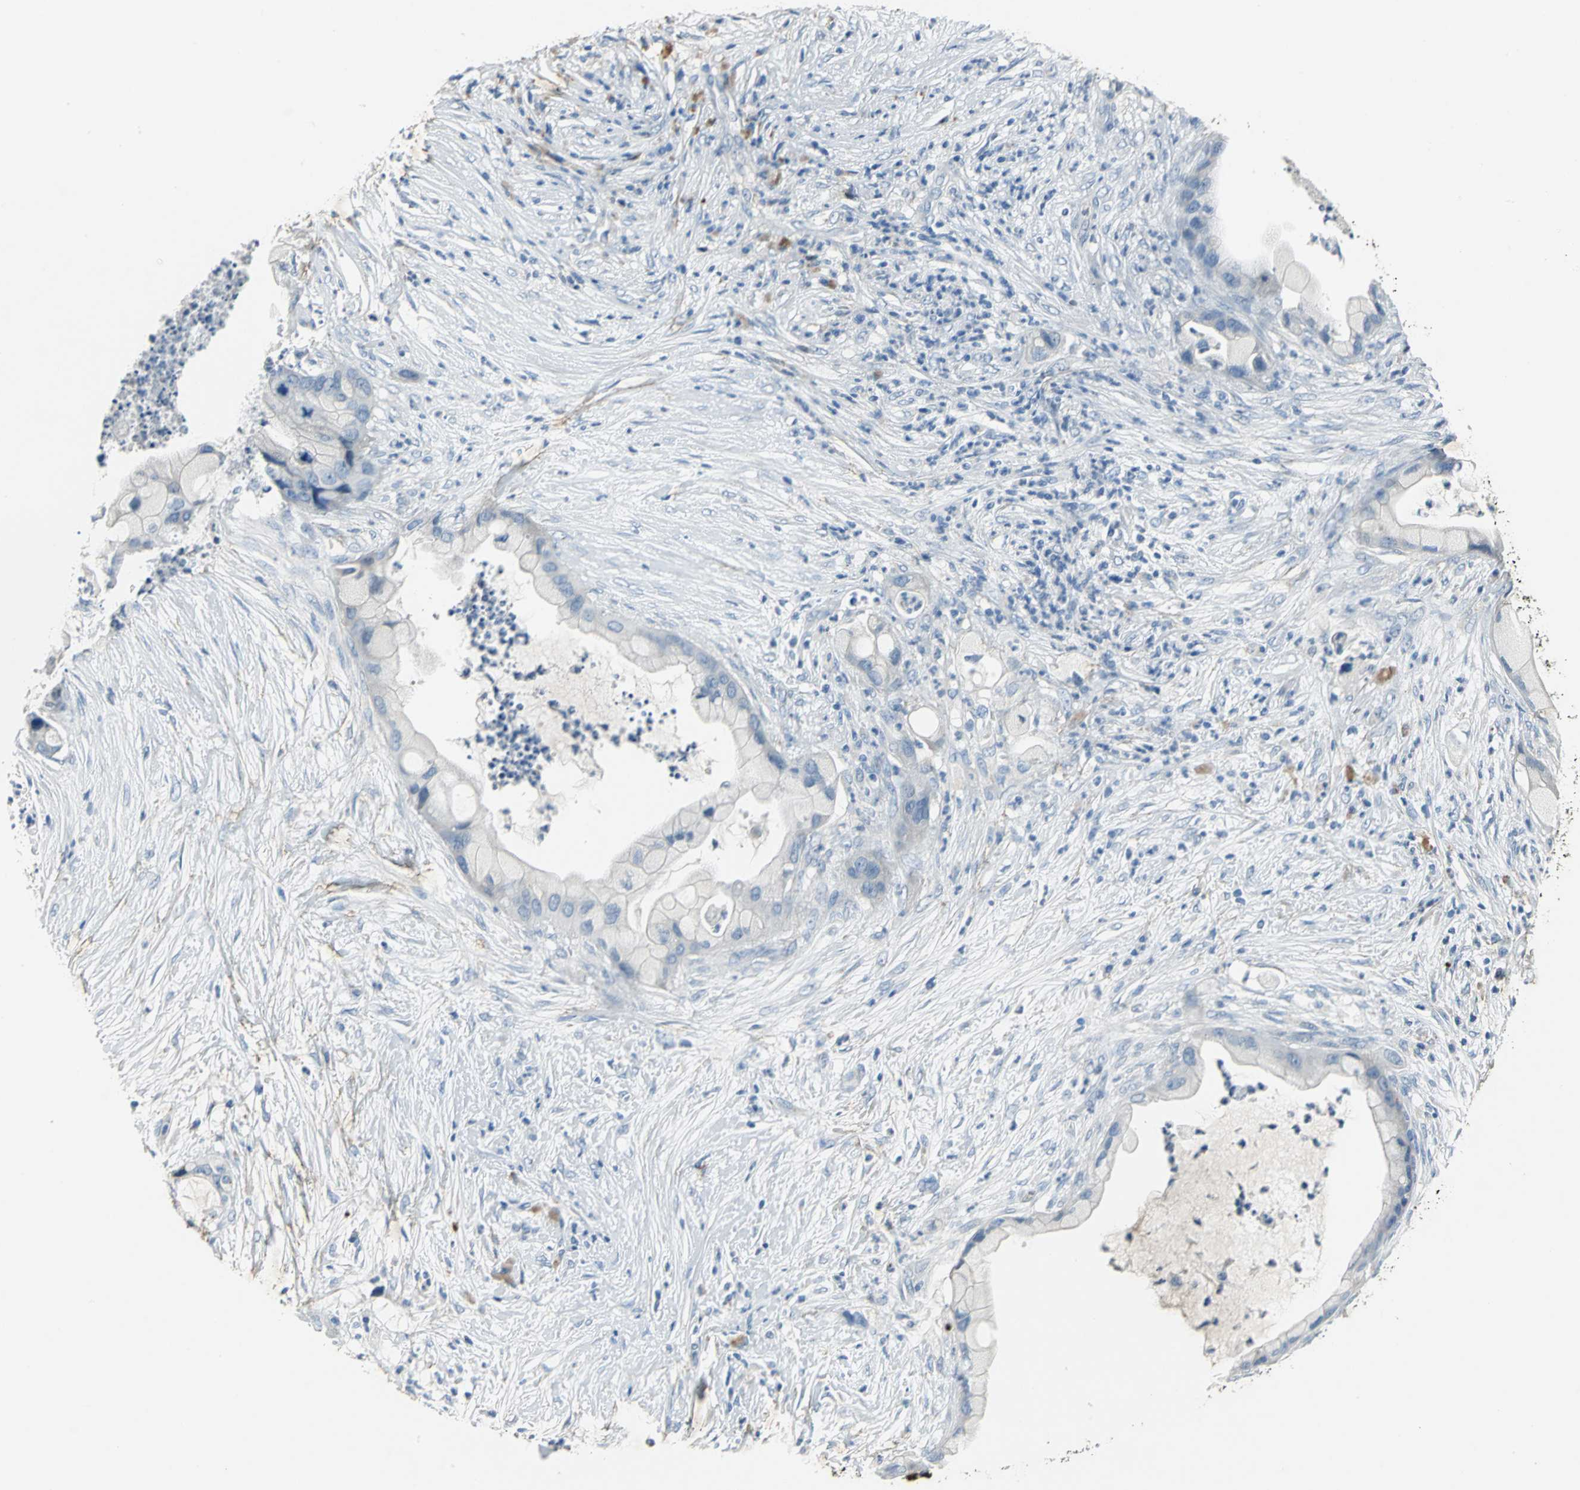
{"staining": {"intensity": "negative", "quantity": "none", "location": "none"}, "tissue": "pancreatic cancer", "cell_type": "Tumor cells", "image_type": "cancer", "snomed": [{"axis": "morphology", "description": "Adenocarcinoma, NOS"}, {"axis": "topography", "description": "Pancreas"}], "caption": "Immunohistochemistry of pancreatic adenocarcinoma displays no expression in tumor cells.", "gene": "PTGDS", "patient": {"sex": "female", "age": 59}}